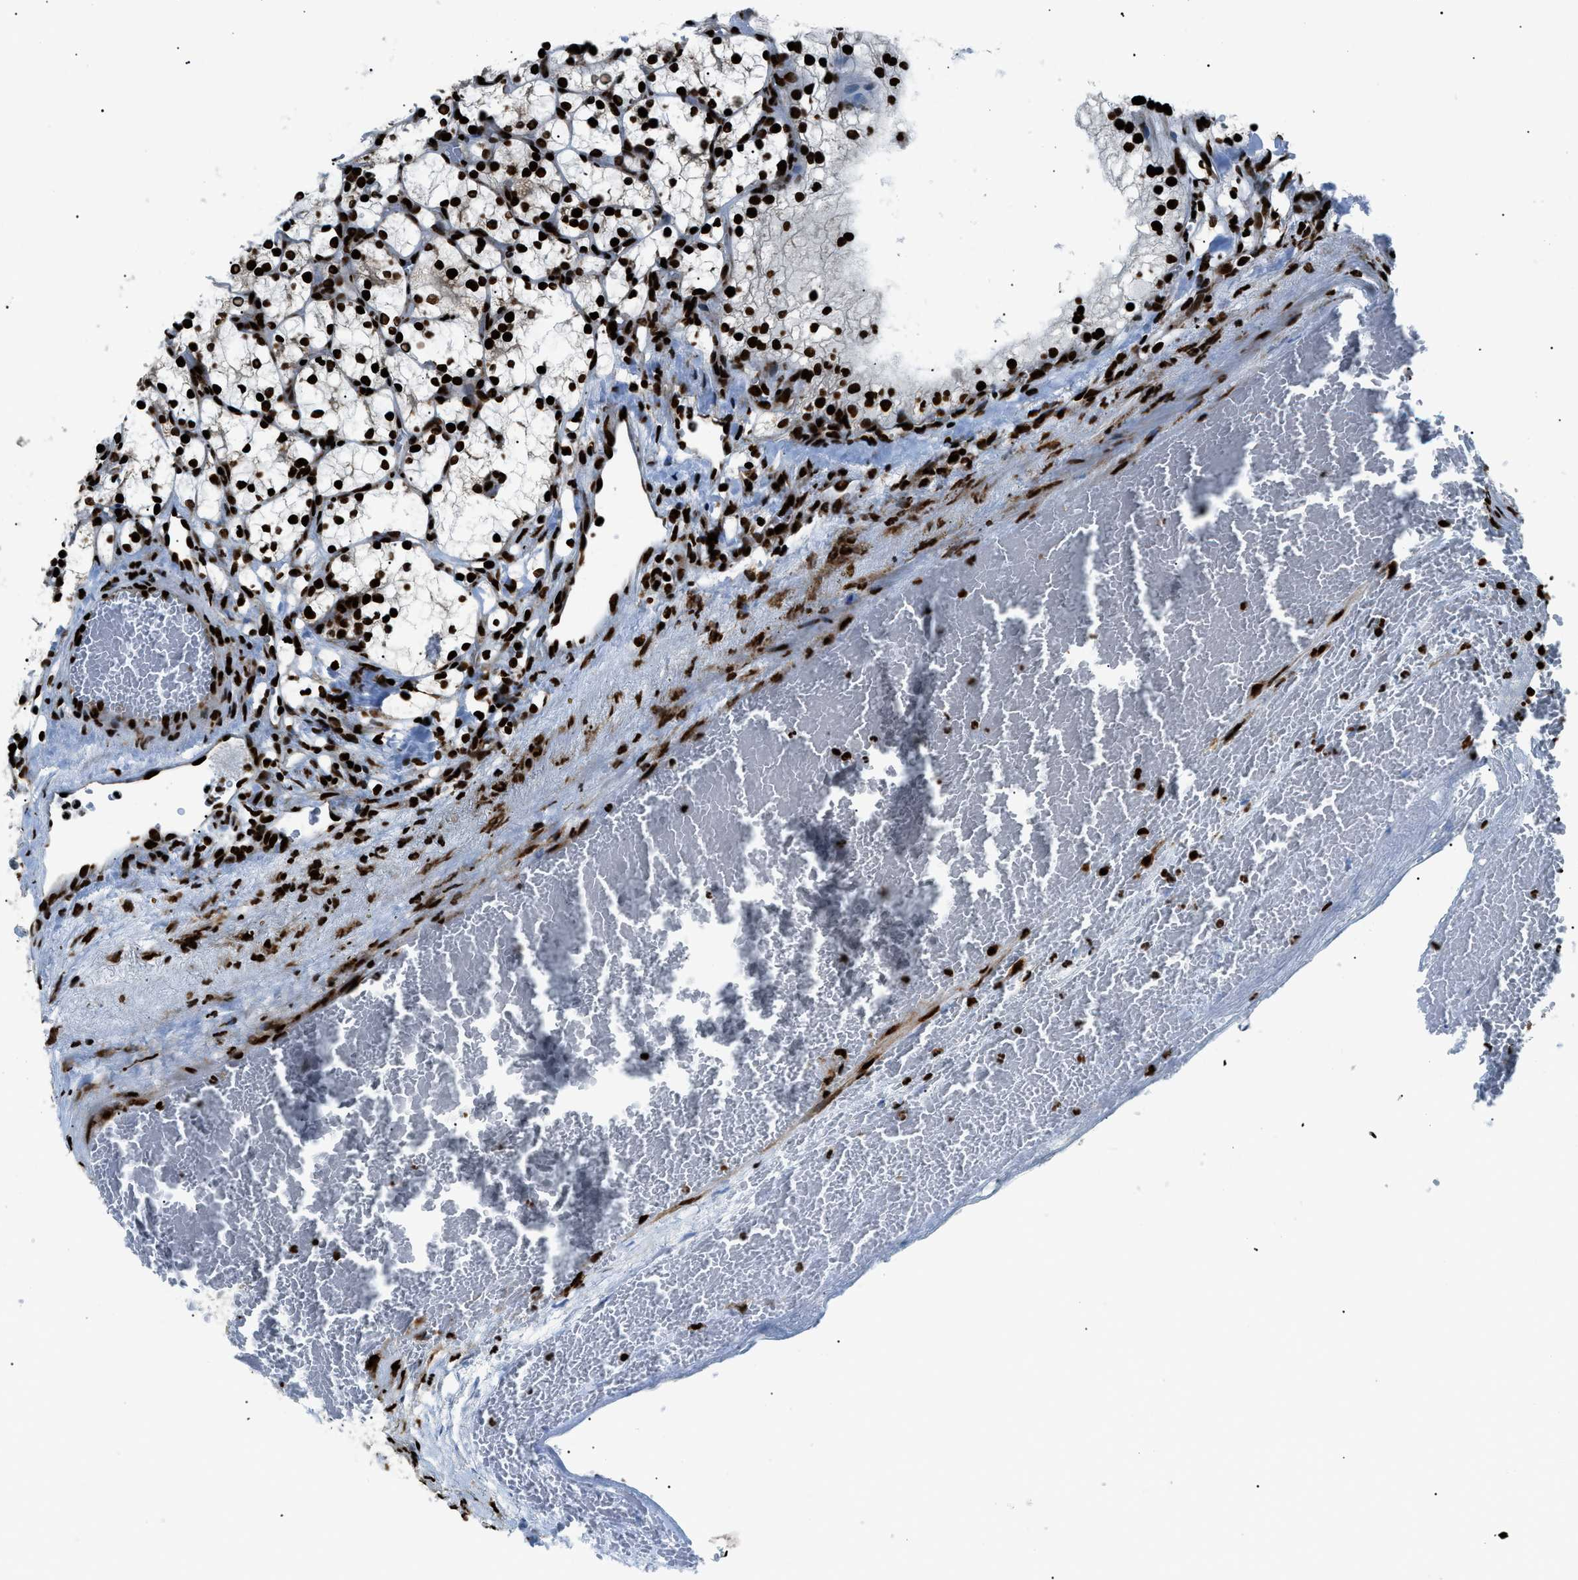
{"staining": {"intensity": "strong", "quantity": ">75%", "location": "nuclear"}, "tissue": "renal cancer", "cell_type": "Tumor cells", "image_type": "cancer", "snomed": [{"axis": "morphology", "description": "Adenocarcinoma, NOS"}, {"axis": "topography", "description": "Kidney"}], "caption": "This histopathology image displays immunohistochemistry (IHC) staining of human adenocarcinoma (renal), with high strong nuclear expression in about >75% of tumor cells.", "gene": "HNRNPK", "patient": {"sex": "female", "age": 69}}